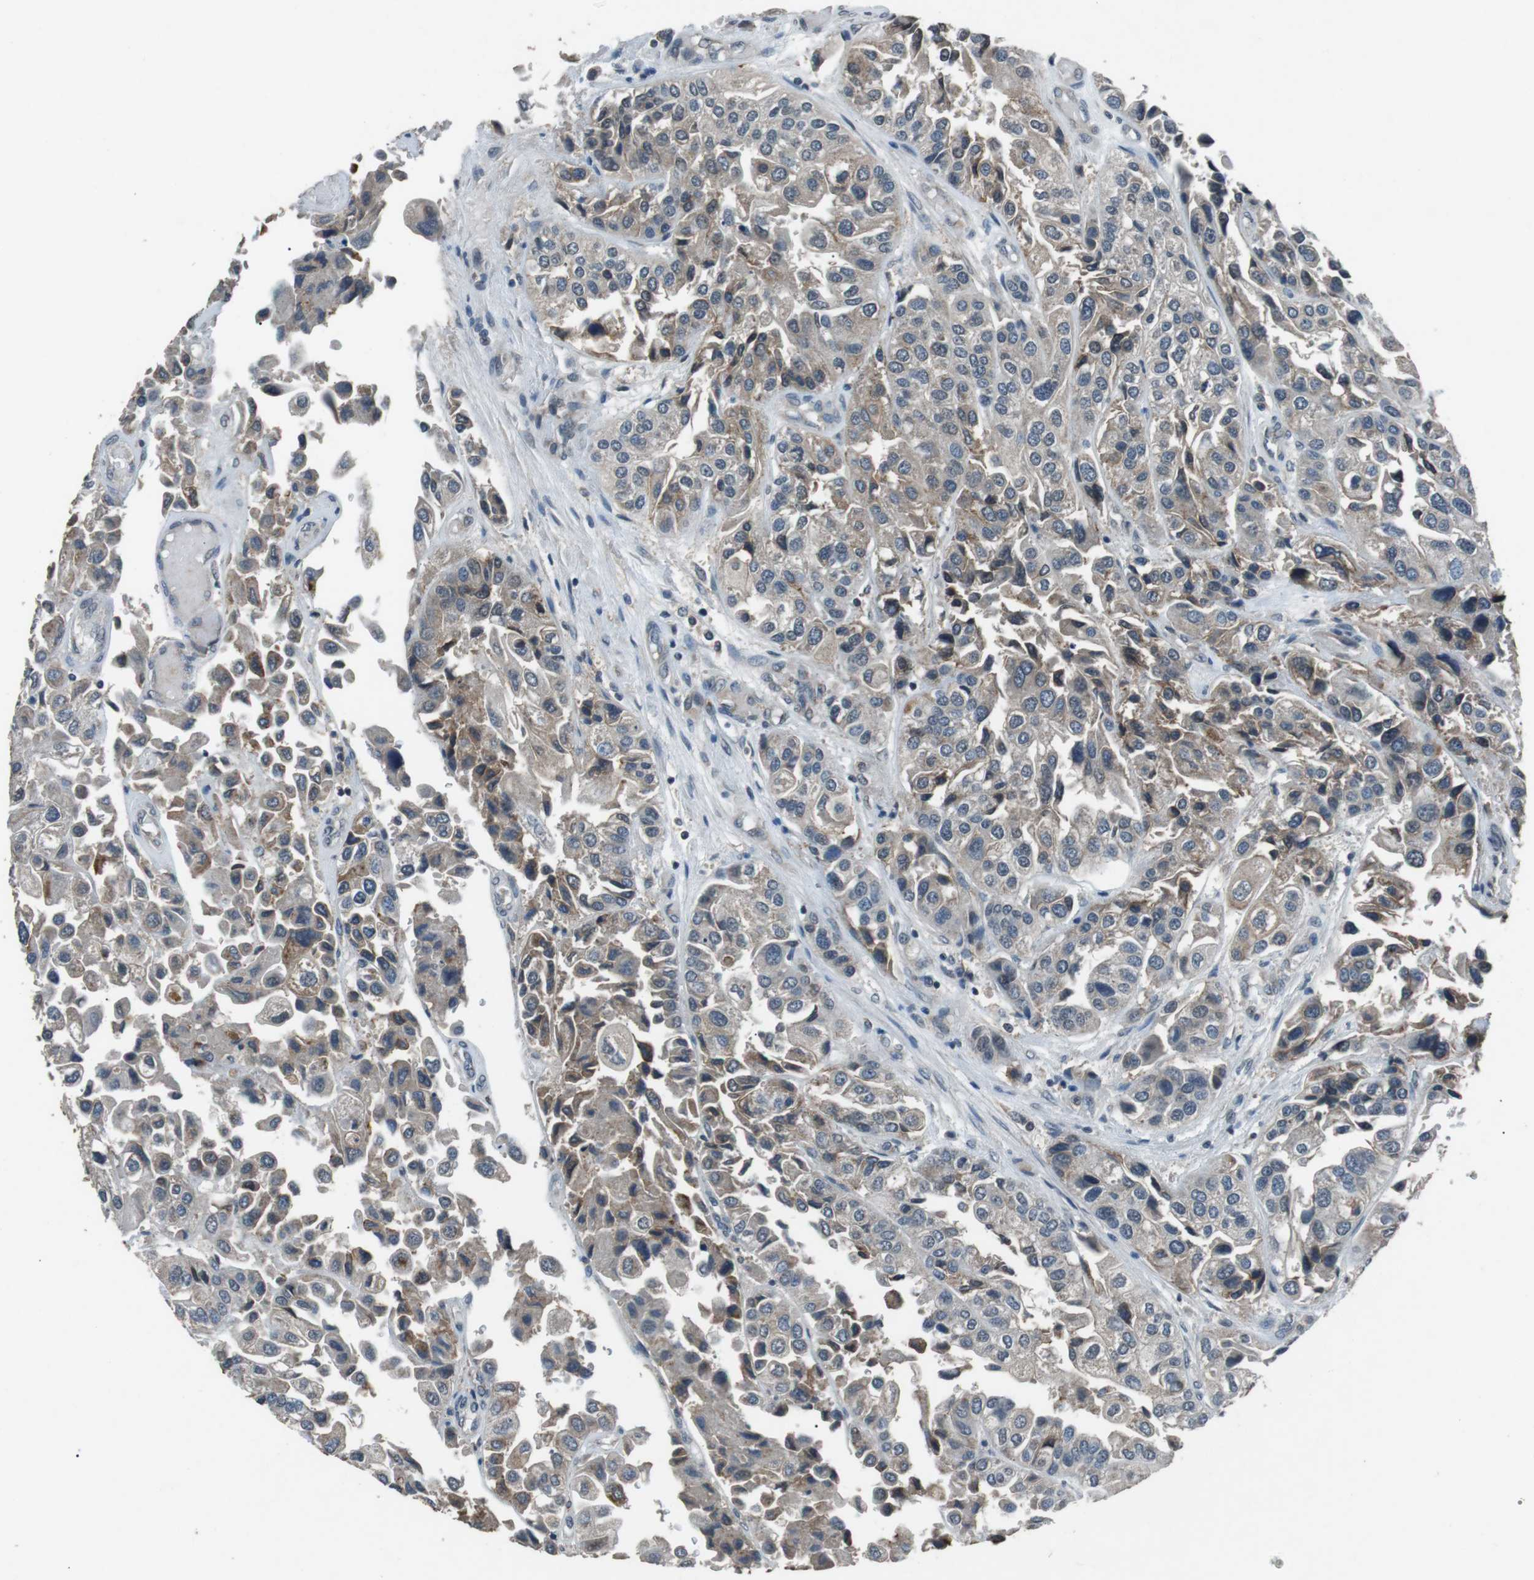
{"staining": {"intensity": "weak", "quantity": "<25%", "location": "cytoplasmic/membranous"}, "tissue": "urothelial cancer", "cell_type": "Tumor cells", "image_type": "cancer", "snomed": [{"axis": "morphology", "description": "Urothelial carcinoma, High grade"}, {"axis": "topography", "description": "Urinary bladder"}], "caption": "Protein analysis of high-grade urothelial carcinoma demonstrates no significant expression in tumor cells. Brightfield microscopy of IHC stained with DAB (brown) and hematoxylin (blue), captured at high magnification.", "gene": "NEK7", "patient": {"sex": "female", "age": 64}}